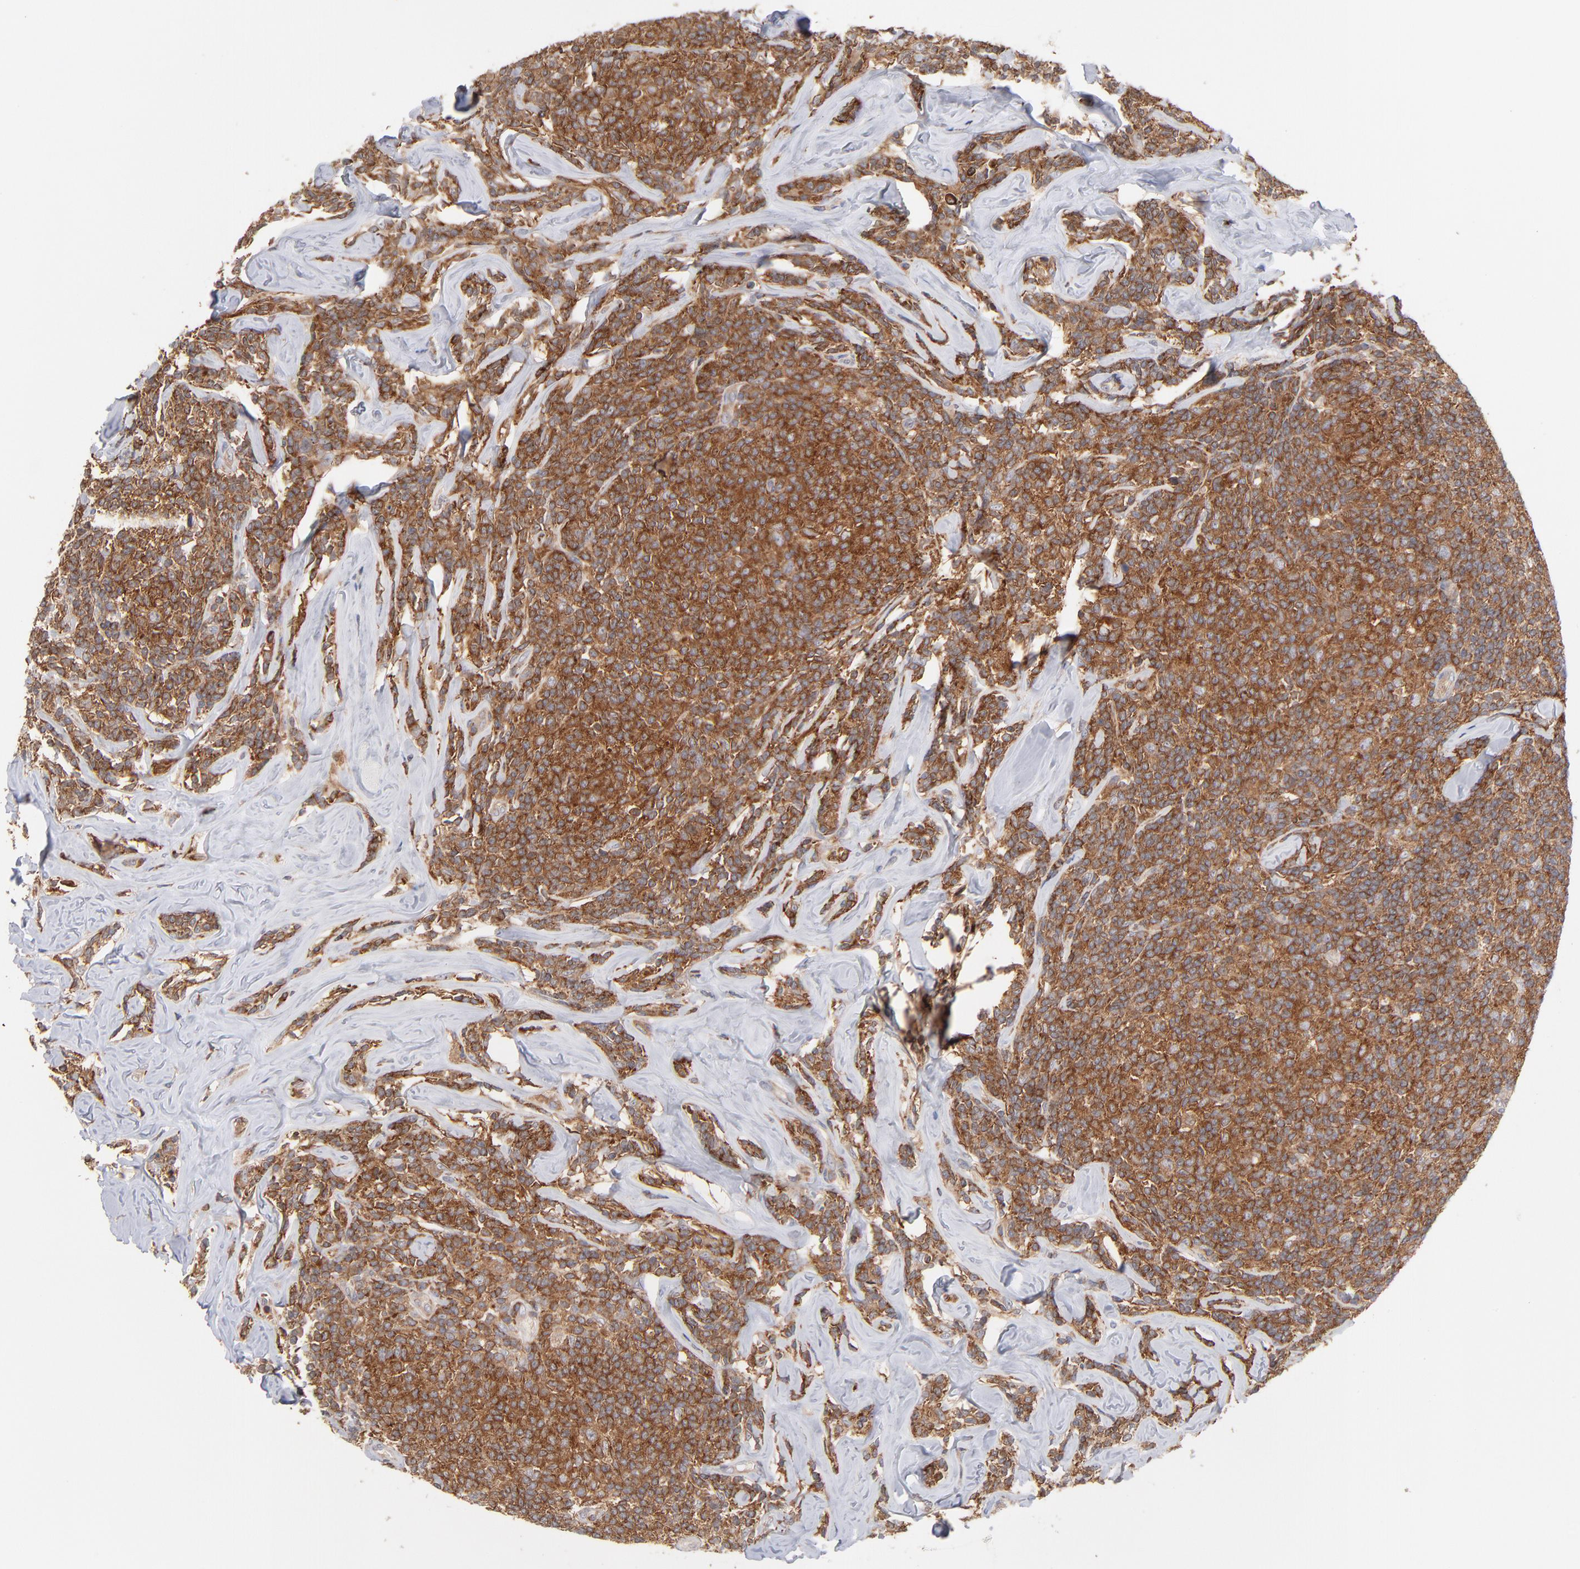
{"staining": {"intensity": "strong", "quantity": ">75%", "location": "cytoplasmic/membranous"}, "tissue": "lymphoma", "cell_type": "Tumor cells", "image_type": "cancer", "snomed": [{"axis": "morphology", "description": "Malignant lymphoma, non-Hodgkin's type, Low grade"}, {"axis": "topography", "description": "Lymph node"}], "caption": "High-power microscopy captured an immunohistochemistry (IHC) photomicrograph of low-grade malignant lymphoma, non-Hodgkin's type, revealing strong cytoplasmic/membranous staining in approximately >75% of tumor cells.", "gene": "WIPF1", "patient": {"sex": "female", "age": 56}}